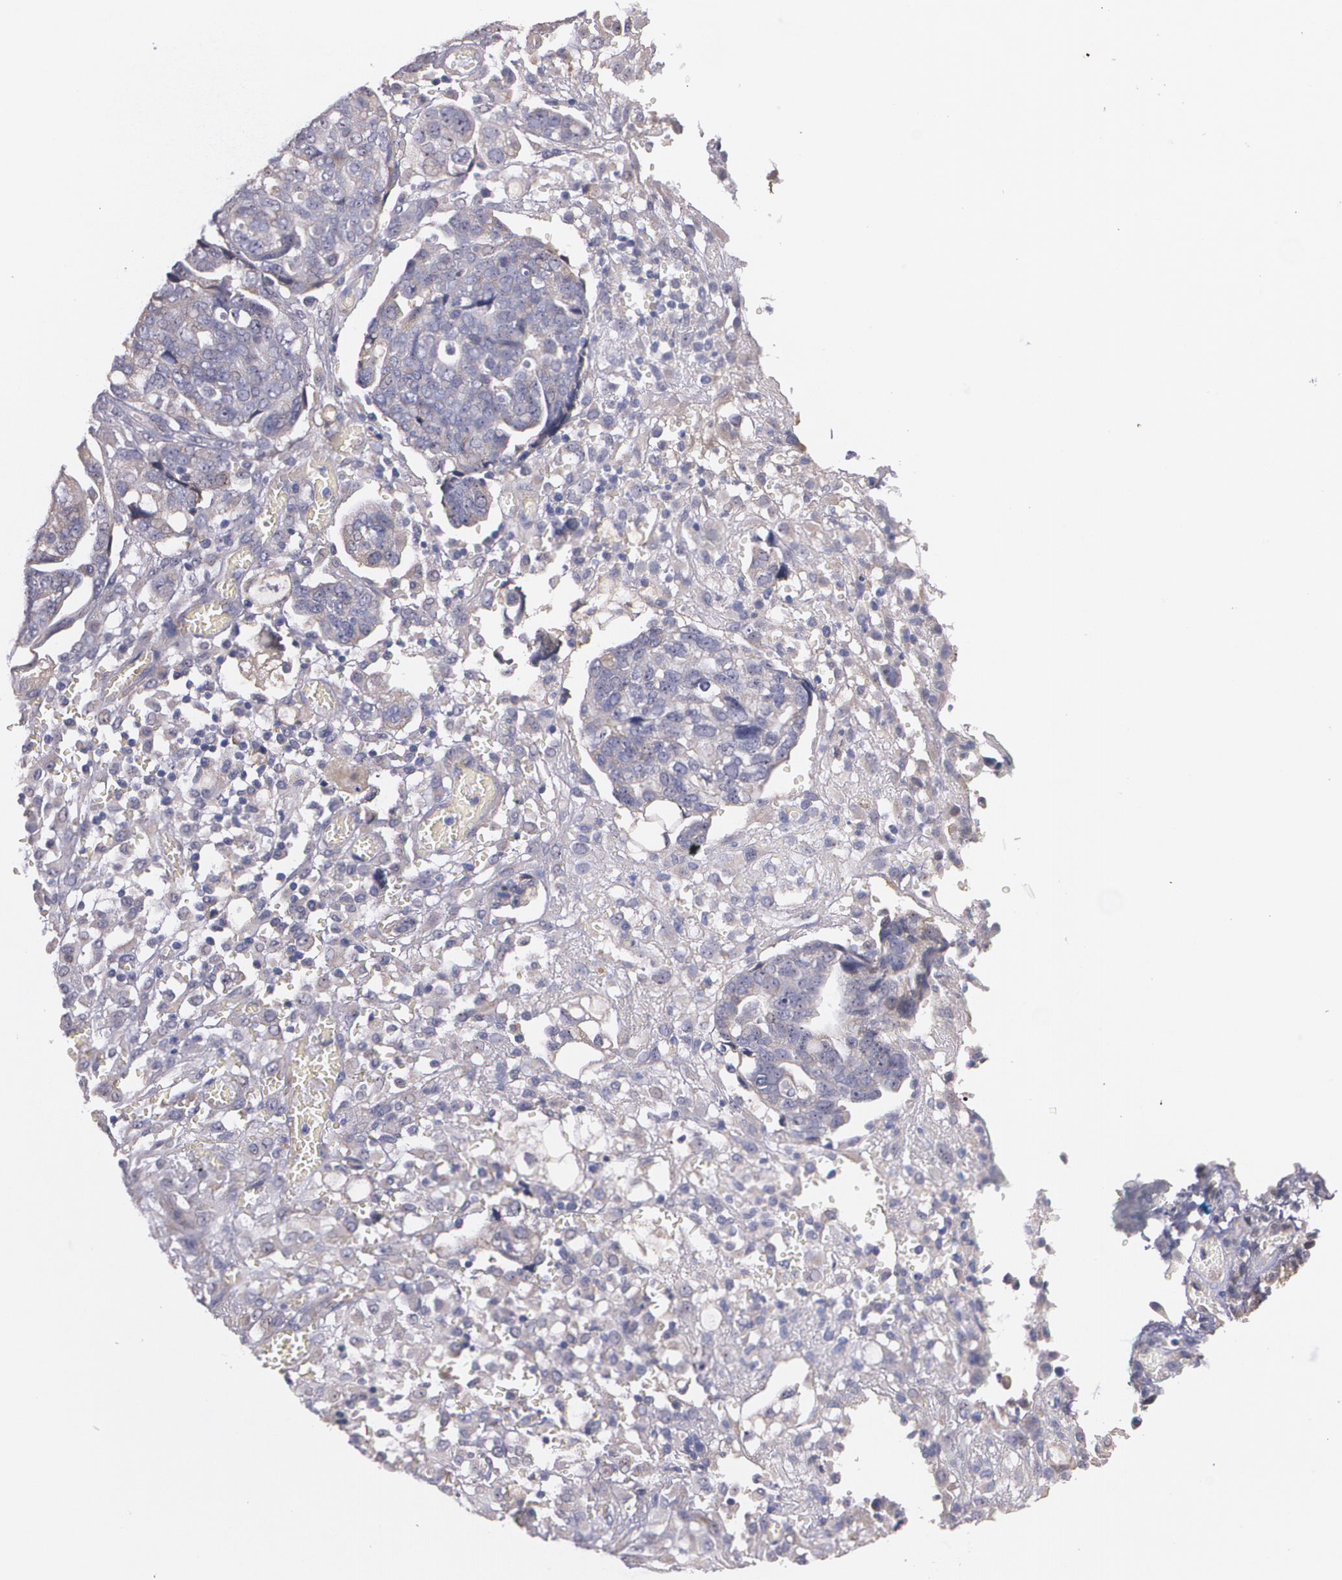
{"staining": {"intensity": "weak", "quantity": "25%-75%", "location": "cytoplasmic/membranous"}, "tissue": "ovarian cancer", "cell_type": "Tumor cells", "image_type": "cancer", "snomed": [{"axis": "morphology", "description": "Normal tissue, NOS"}, {"axis": "morphology", "description": "Cystadenocarcinoma, serous, NOS"}, {"axis": "topography", "description": "Fallopian tube"}, {"axis": "topography", "description": "Ovary"}], "caption": "An image of human ovarian serous cystadenocarcinoma stained for a protein demonstrates weak cytoplasmic/membranous brown staining in tumor cells. Using DAB (brown) and hematoxylin (blue) stains, captured at high magnification using brightfield microscopy.", "gene": "AMBP", "patient": {"sex": "female", "age": 56}}